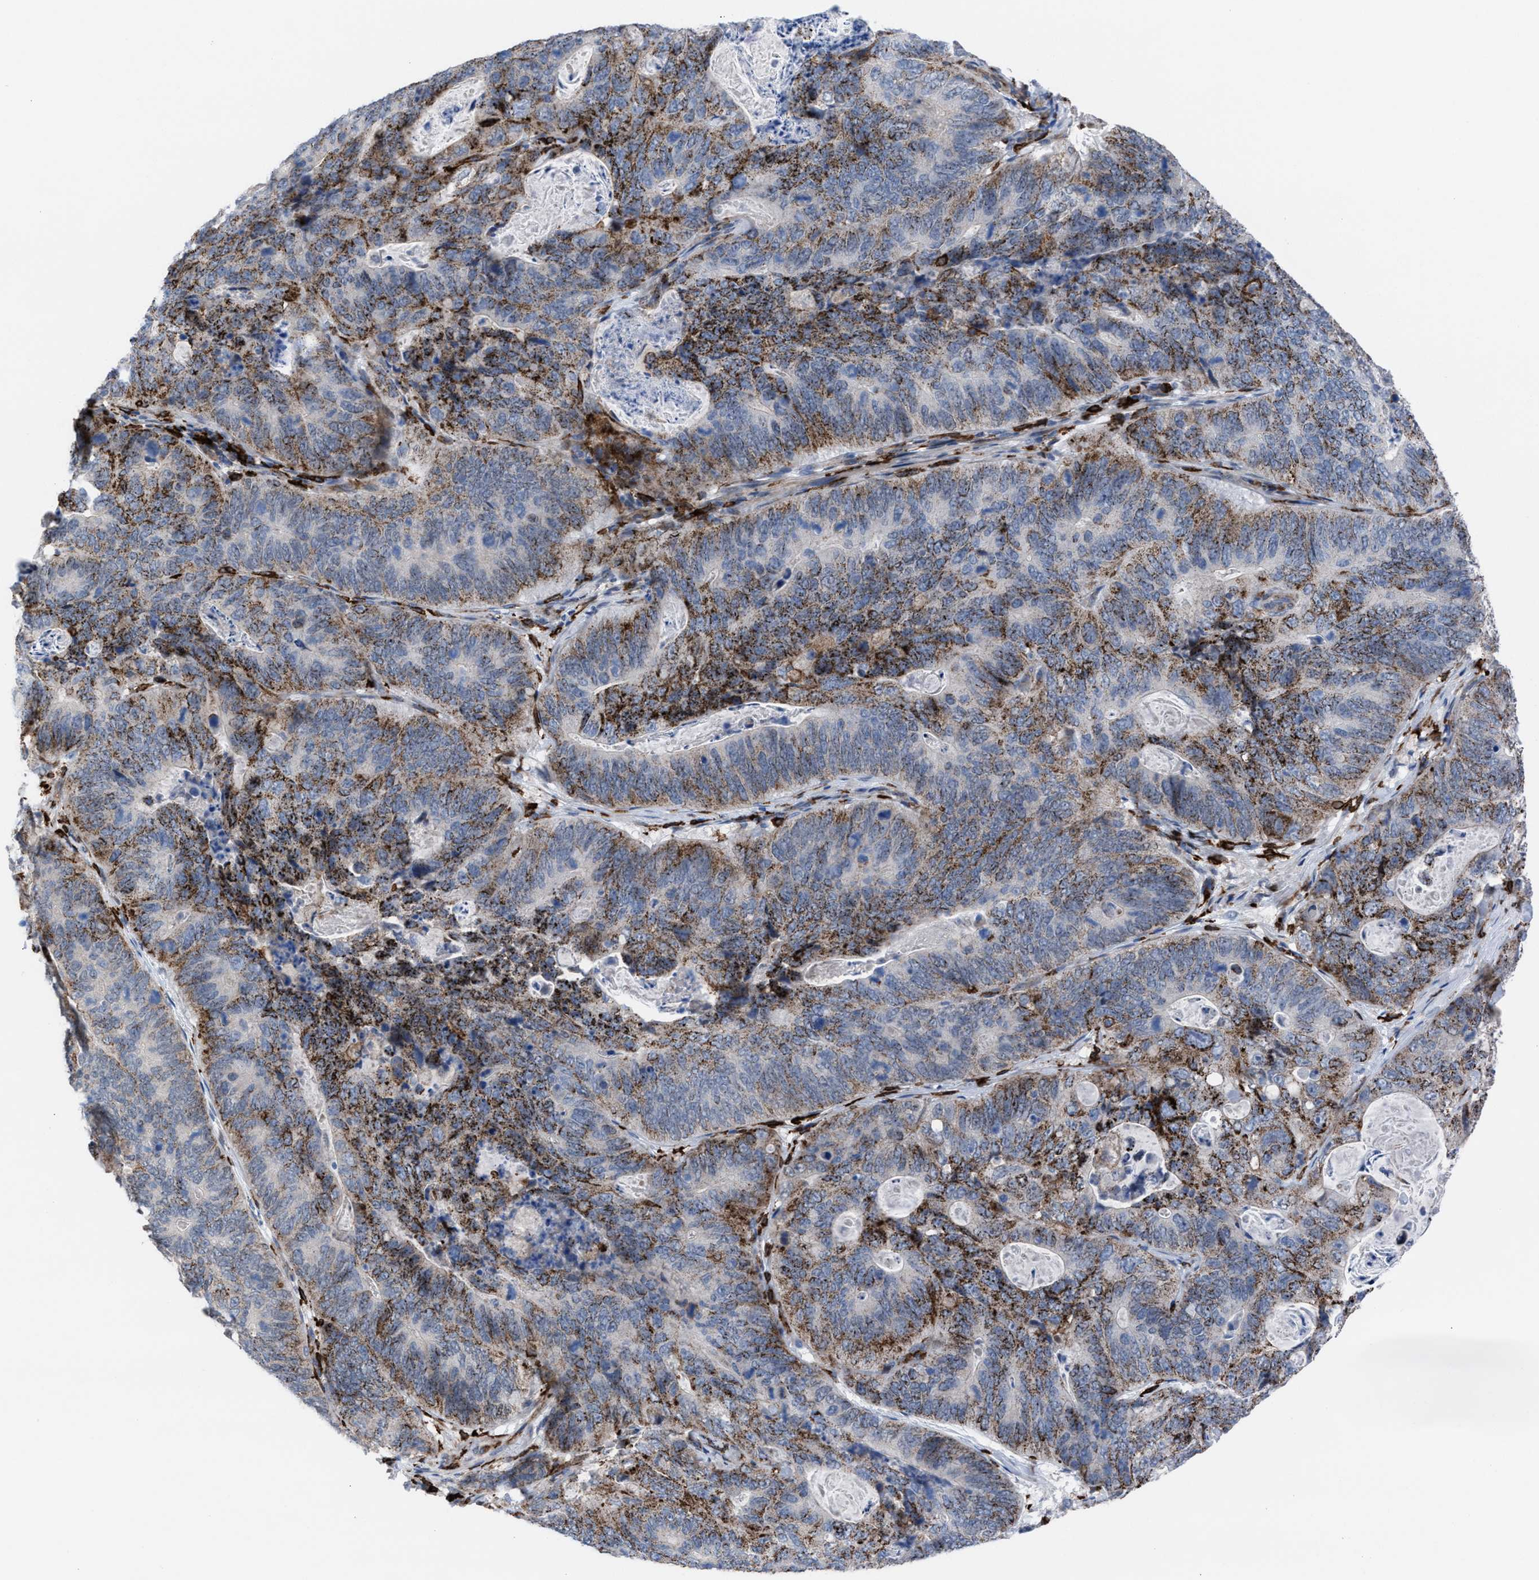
{"staining": {"intensity": "moderate", "quantity": ">75%", "location": "cytoplasmic/membranous"}, "tissue": "stomach cancer", "cell_type": "Tumor cells", "image_type": "cancer", "snomed": [{"axis": "morphology", "description": "Normal tissue, NOS"}, {"axis": "morphology", "description": "Adenocarcinoma, NOS"}, {"axis": "topography", "description": "Stomach"}], "caption": "Tumor cells show medium levels of moderate cytoplasmic/membranous staining in about >75% of cells in stomach cancer (adenocarcinoma).", "gene": "SLC47A1", "patient": {"sex": "female", "age": 89}}